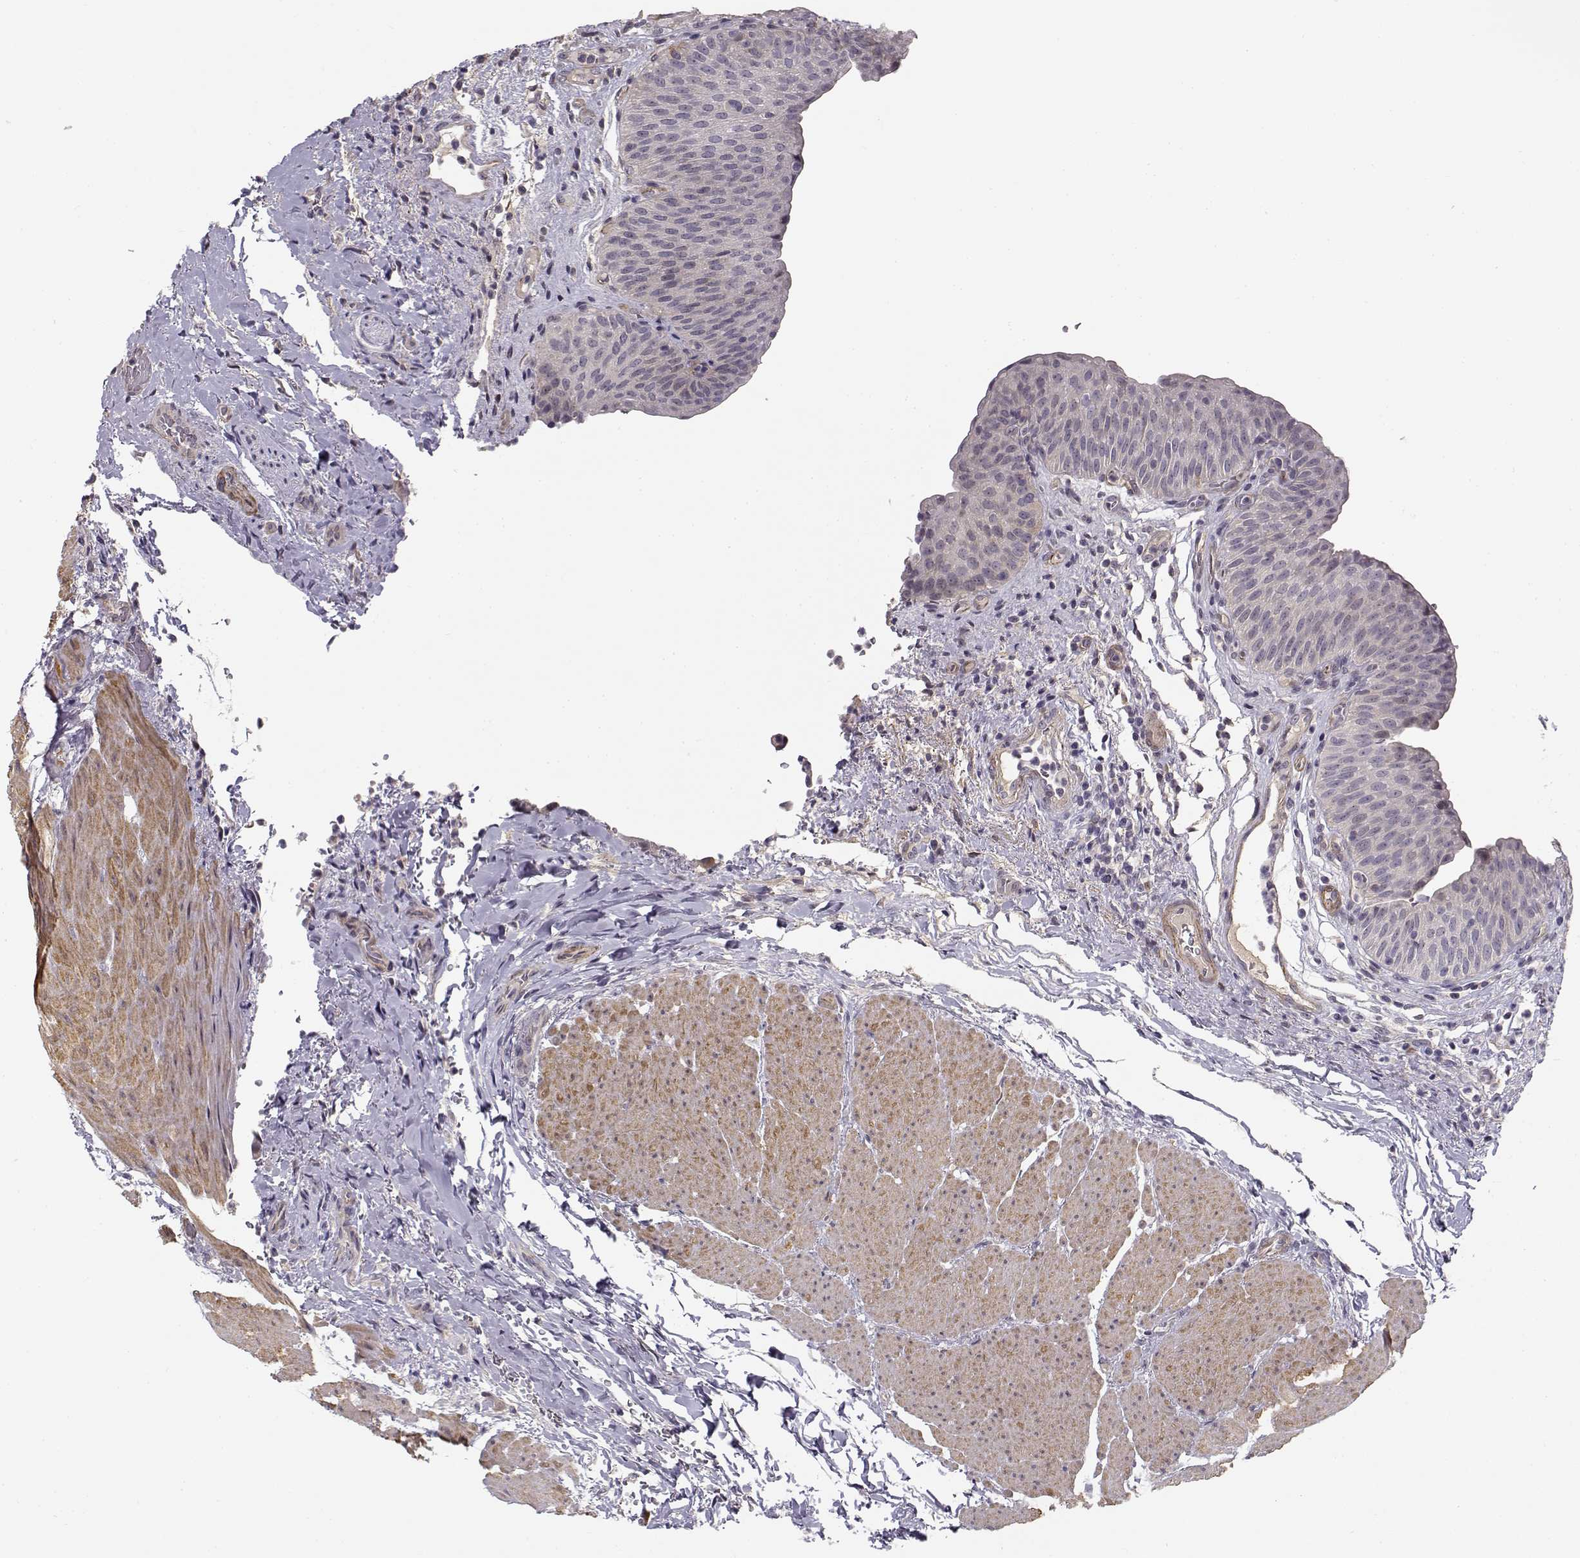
{"staining": {"intensity": "negative", "quantity": "none", "location": "none"}, "tissue": "urinary bladder", "cell_type": "Urothelial cells", "image_type": "normal", "snomed": [{"axis": "morphology", "description": "Normal tissue, NOS"}, {"axis": "topography", "description": "Urinary bladder"}], "caption": "This micrograph is of unremarkable urinary bladder stained with immunohistochemistry to label a protein in brown with the nuclei are counter-stained blue. There is no staining in urothelial cells. Brightfield microscopy of immunohistochemistry (IHC) stained with DAB (3,3'-diaminobenzidine) (brown) and hematoxylin (blue), captured at high magnification.", "gene": "RGS9BP", "patient": {"sex": "male", "age": 66}}